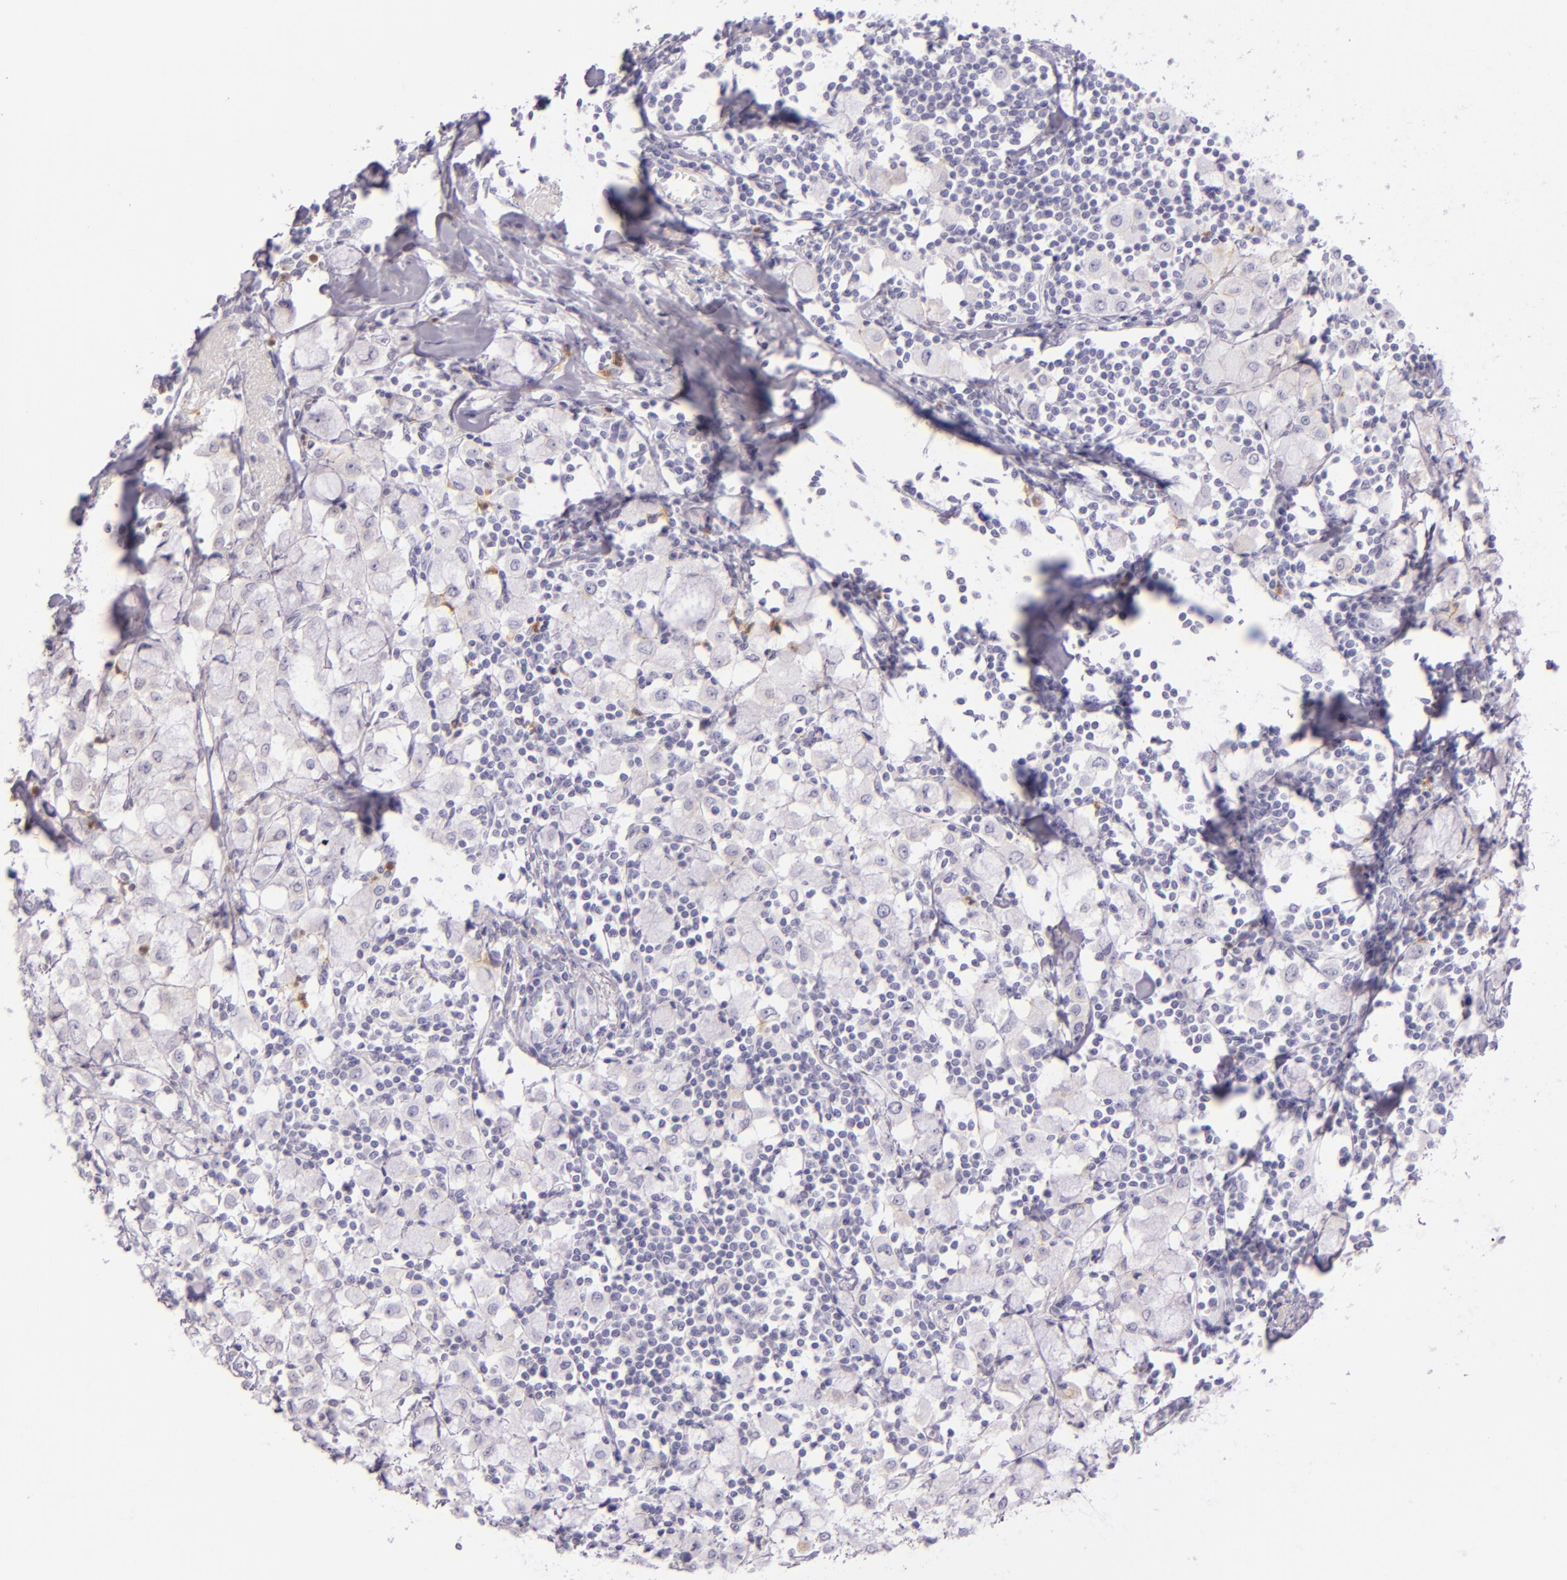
{"staining": {"intensity": "negative", "quantity": "none", "location": "none"}, "tissue": "breast cancer", "cell_type": "Tumor cells", "image_type": "cancer", "snomed": [{"axis": "morphology", "description": "Lobular carcinoma"}, {"axis": "topography", "description": "Breast"}], "caption": "DAB immunohistochemical staining of human lobular carcinoma (breast) displays no significant expression in tumor cells.", "gene": "CEACAM1", "patient": {"sex": "female", "age": 85}}